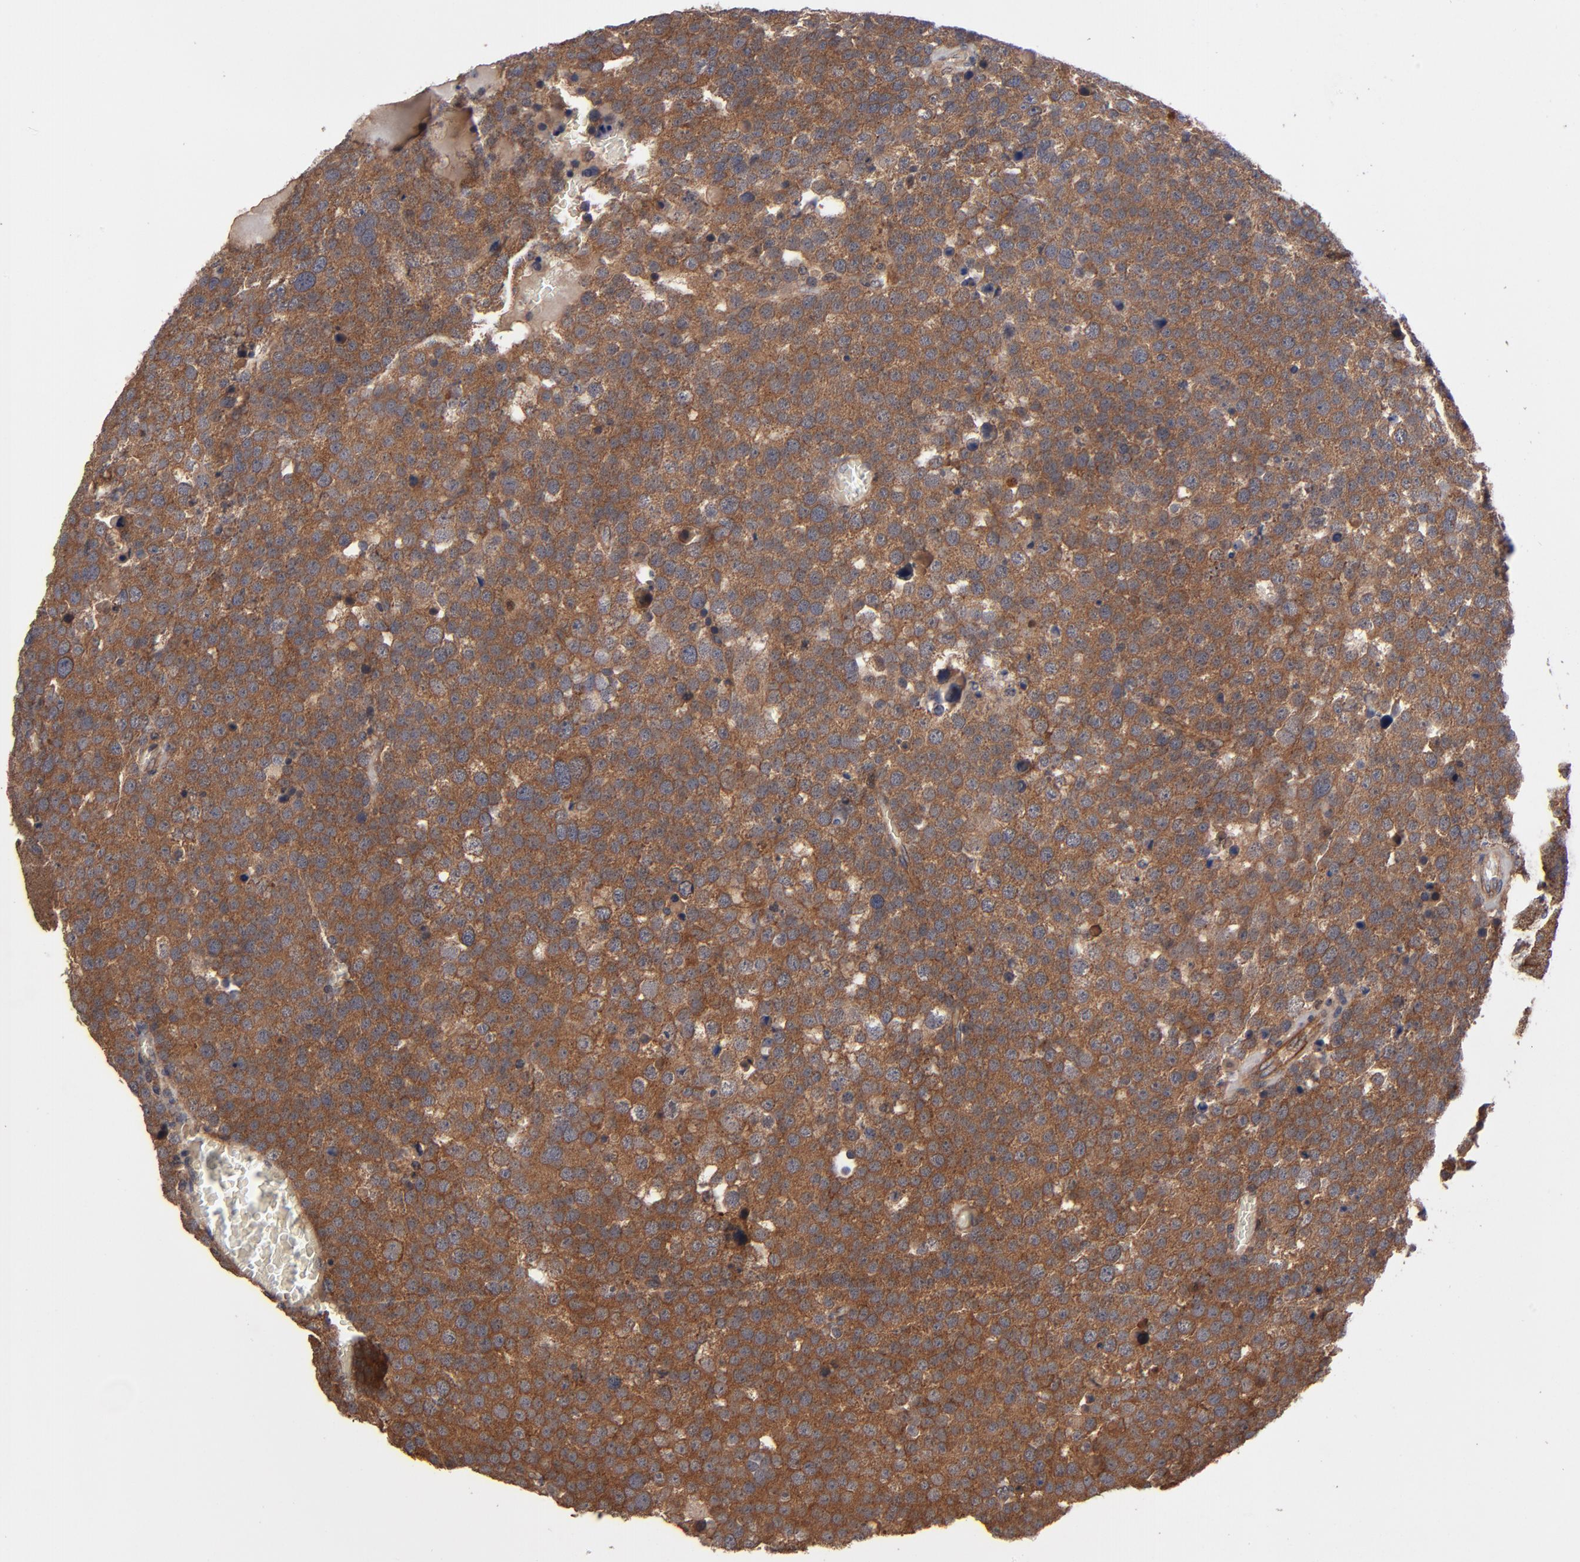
{"staining": {"intensity": "strong", "quantity": ">75%", "location": "cytoplasmic/membranous"}, "tissue": "testis cancer", "cell_type": "Tumor cells", "image_type": "cancer", "snomed": [{"axis": "morphology", "description": "Seminoma, NOS"}, {"axis": "topography", "description": "Testis"}], "caption": "This image exhibits IHC staining of seminoma (testis), with high strong cytoplasmic/membranous positivity in approximately >75% of tumor cells.", "gene": "BDKRB1", "patient": {"sex": "male", "age": 71}}